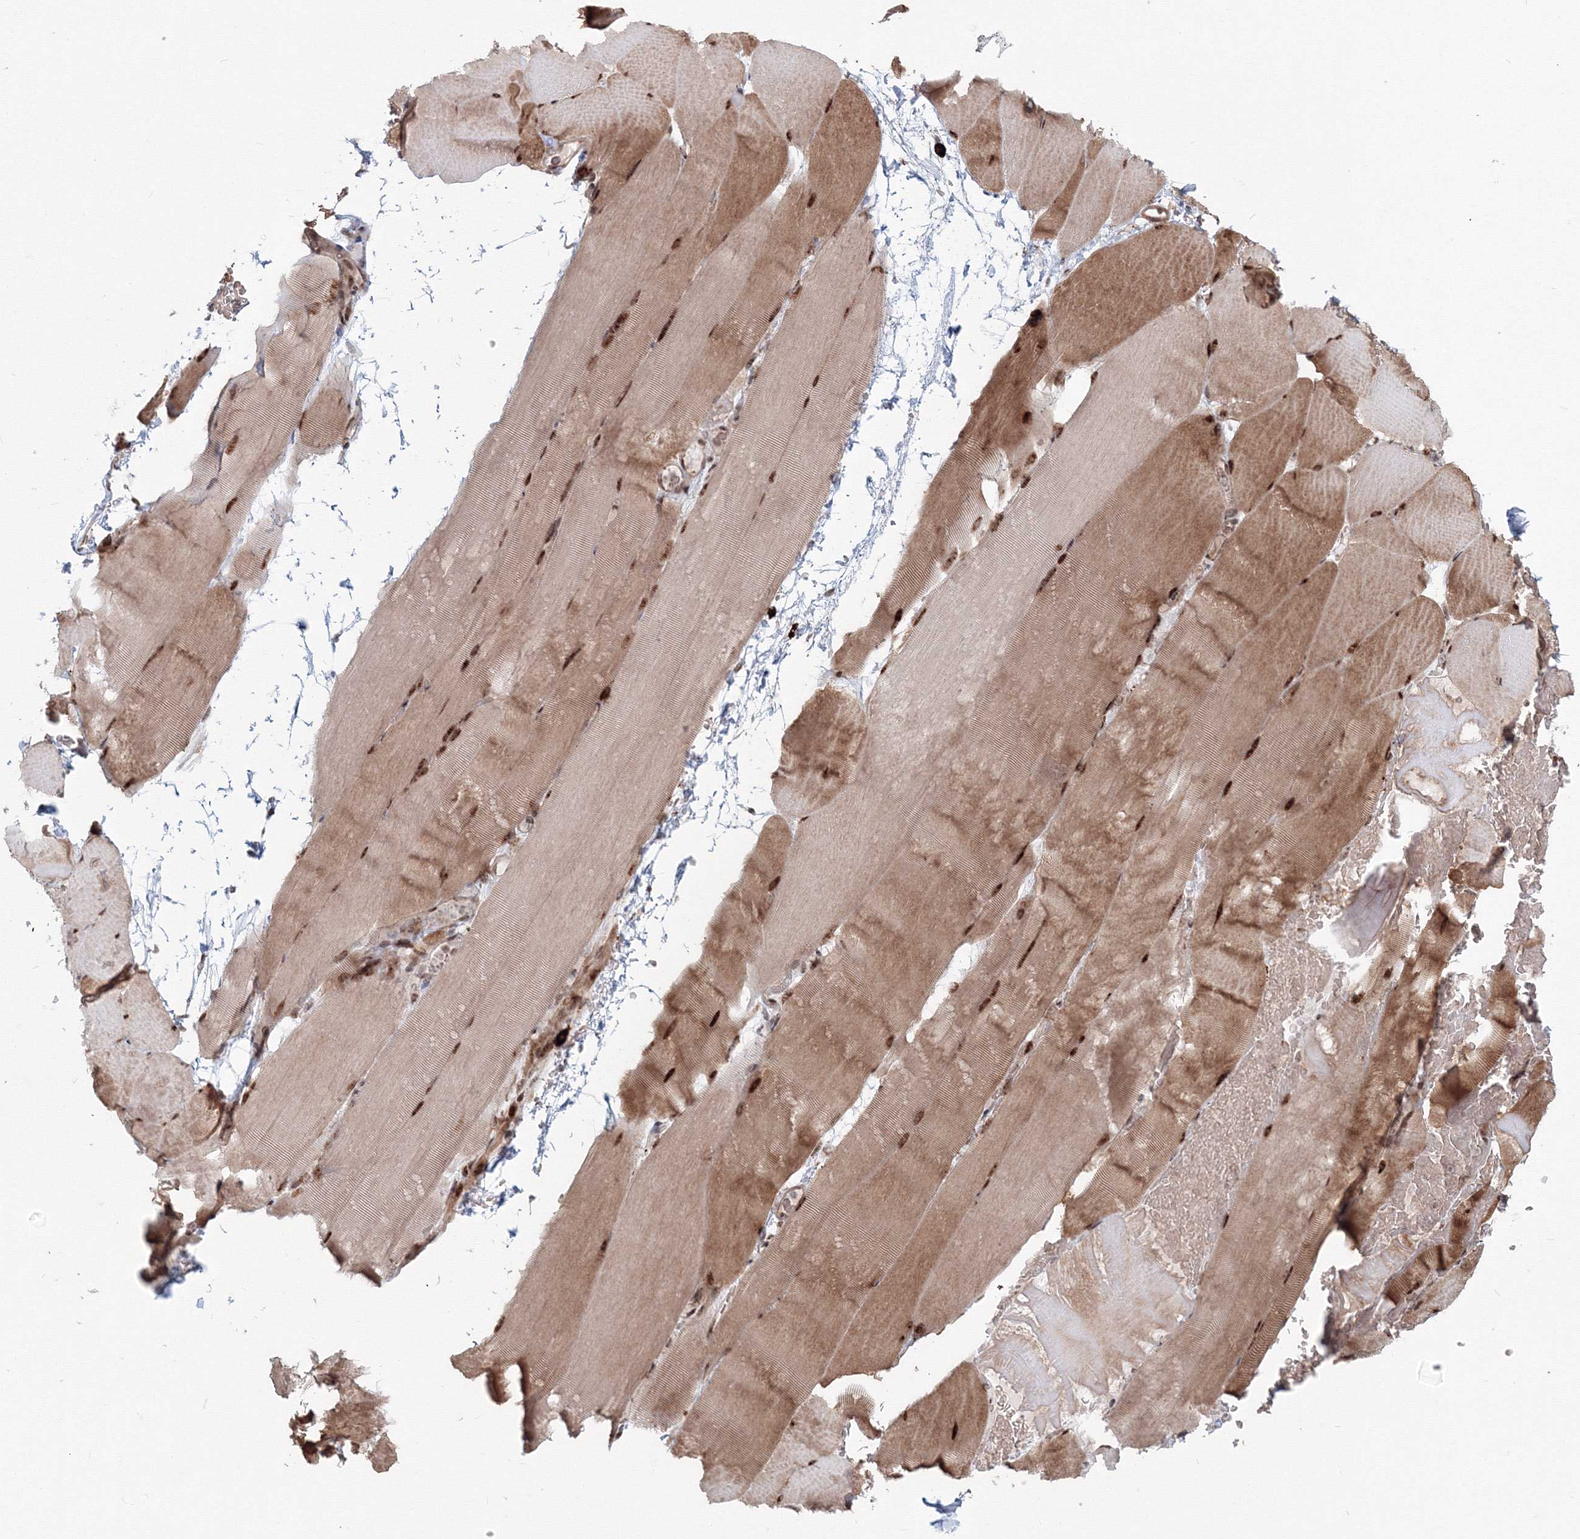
{"staining": {"intensity": "moderate", "quantity": ">75%", "location": "cytoplasmic/membranous,nuclear"}, "tissue": "skeletal muscle", "cell_type": "Myocytes", "image_type": "normal", "snomed": [{"axis": "morphology", "description": "Normal tissue, NOS"}, {"axis": "topography", "description": "Skeletal muscle"}, {"axis": "topography", "description": "Parathyroid gland"}], "caption": "Myocytes exhibit medium levels of moderate cytoplasmic/membranous,nuclear positivity in about >75% of cells in benign skeletal muscle. Nuclei are stained in blue.", "gene": "SH3PXD2A", "patient": {"sex": "female", "age": 37}}